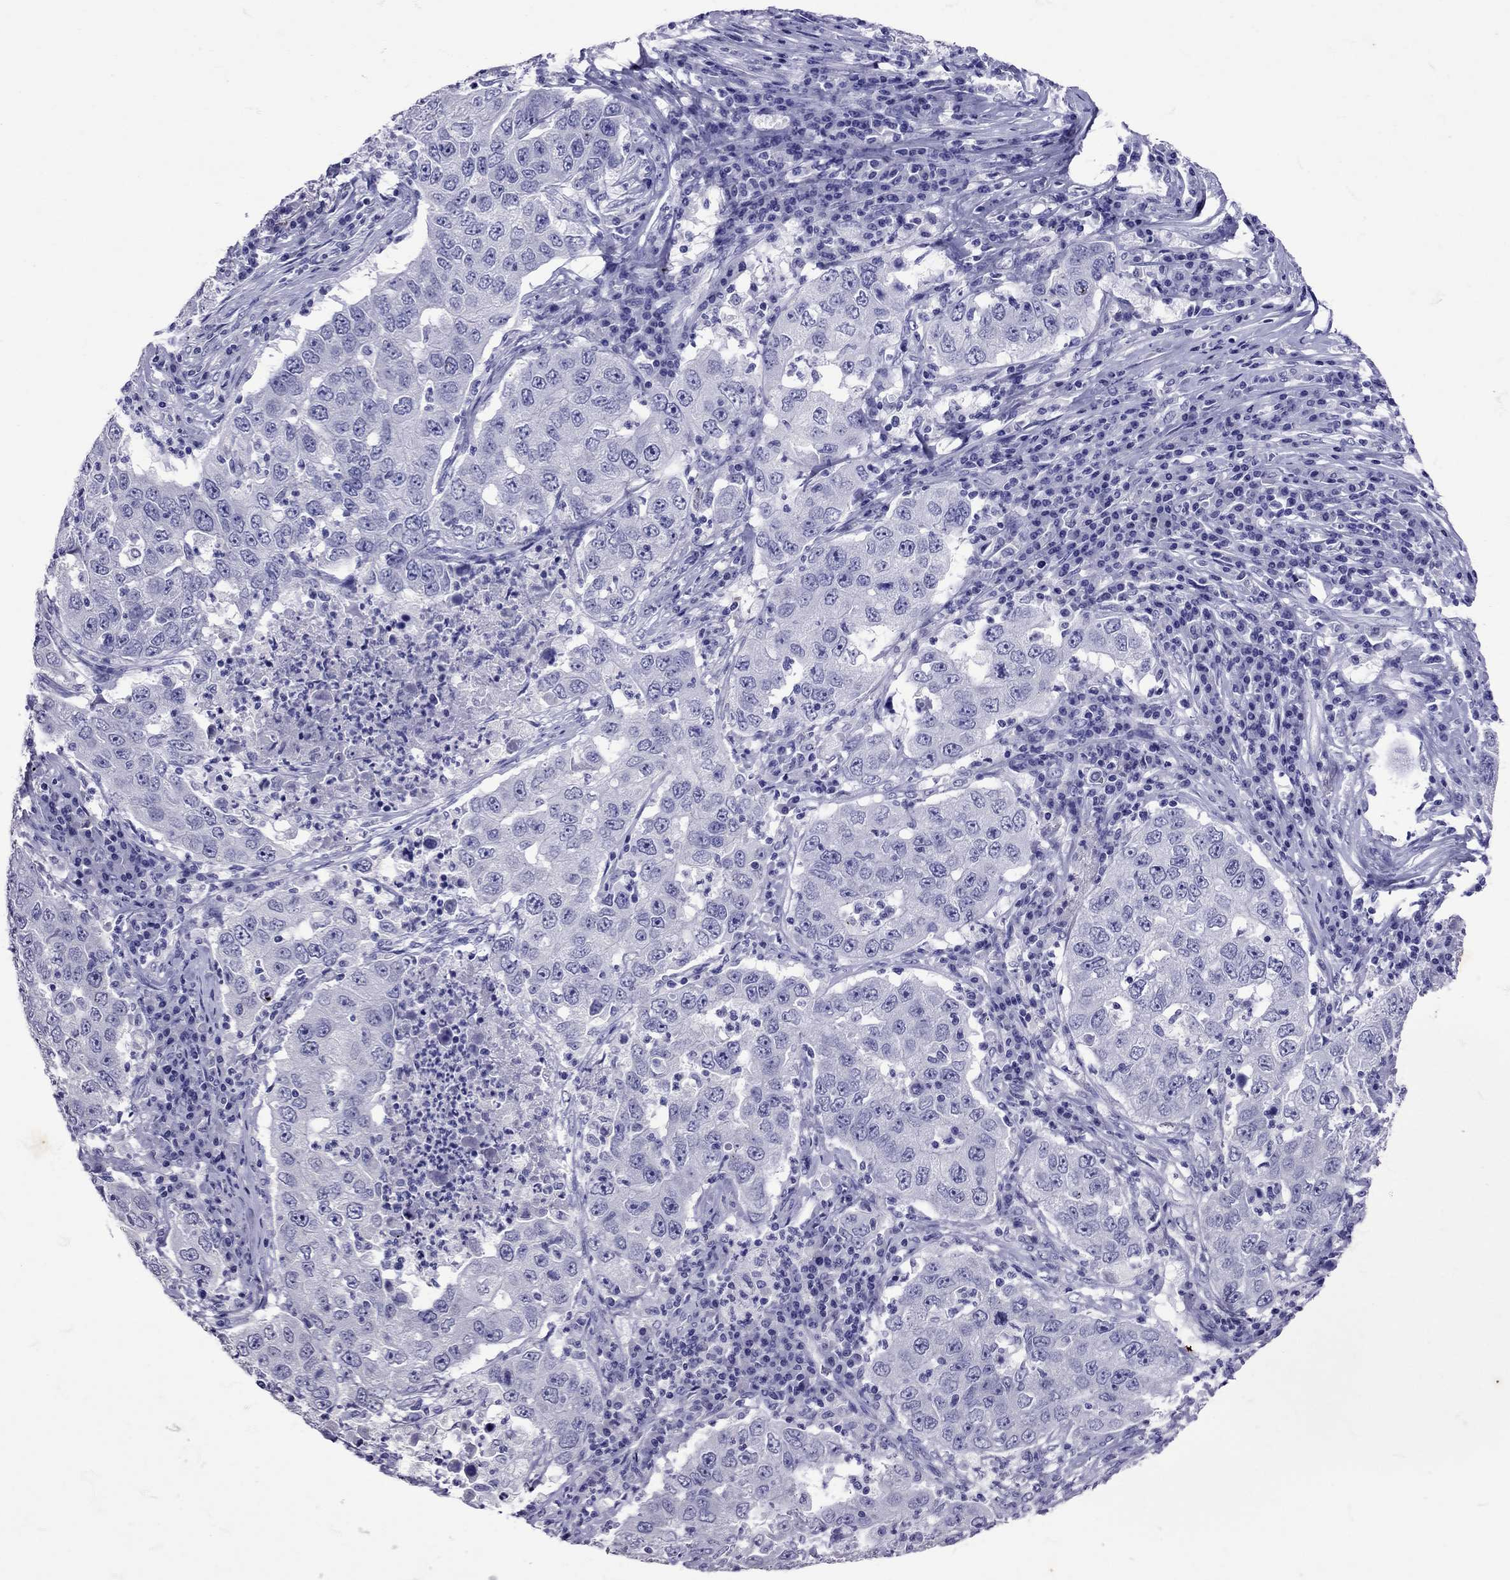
{"staining": {"intensity": "negative", "quantity": "none", "location": "none"}, "tissue": "lung cancer", "cell_type": "Tumor cells", "image_type": "cancer", "snomed": [{"axis": "morphology", "description": "Adenocarcinoma, NOS"}, {"axis": "topography", "description": "Lung"}], "caption": "The image reveals no staining of tumor cells in lung cancer.", "gene": "AVP", "patient": {"sex": "male", "age": 73}}